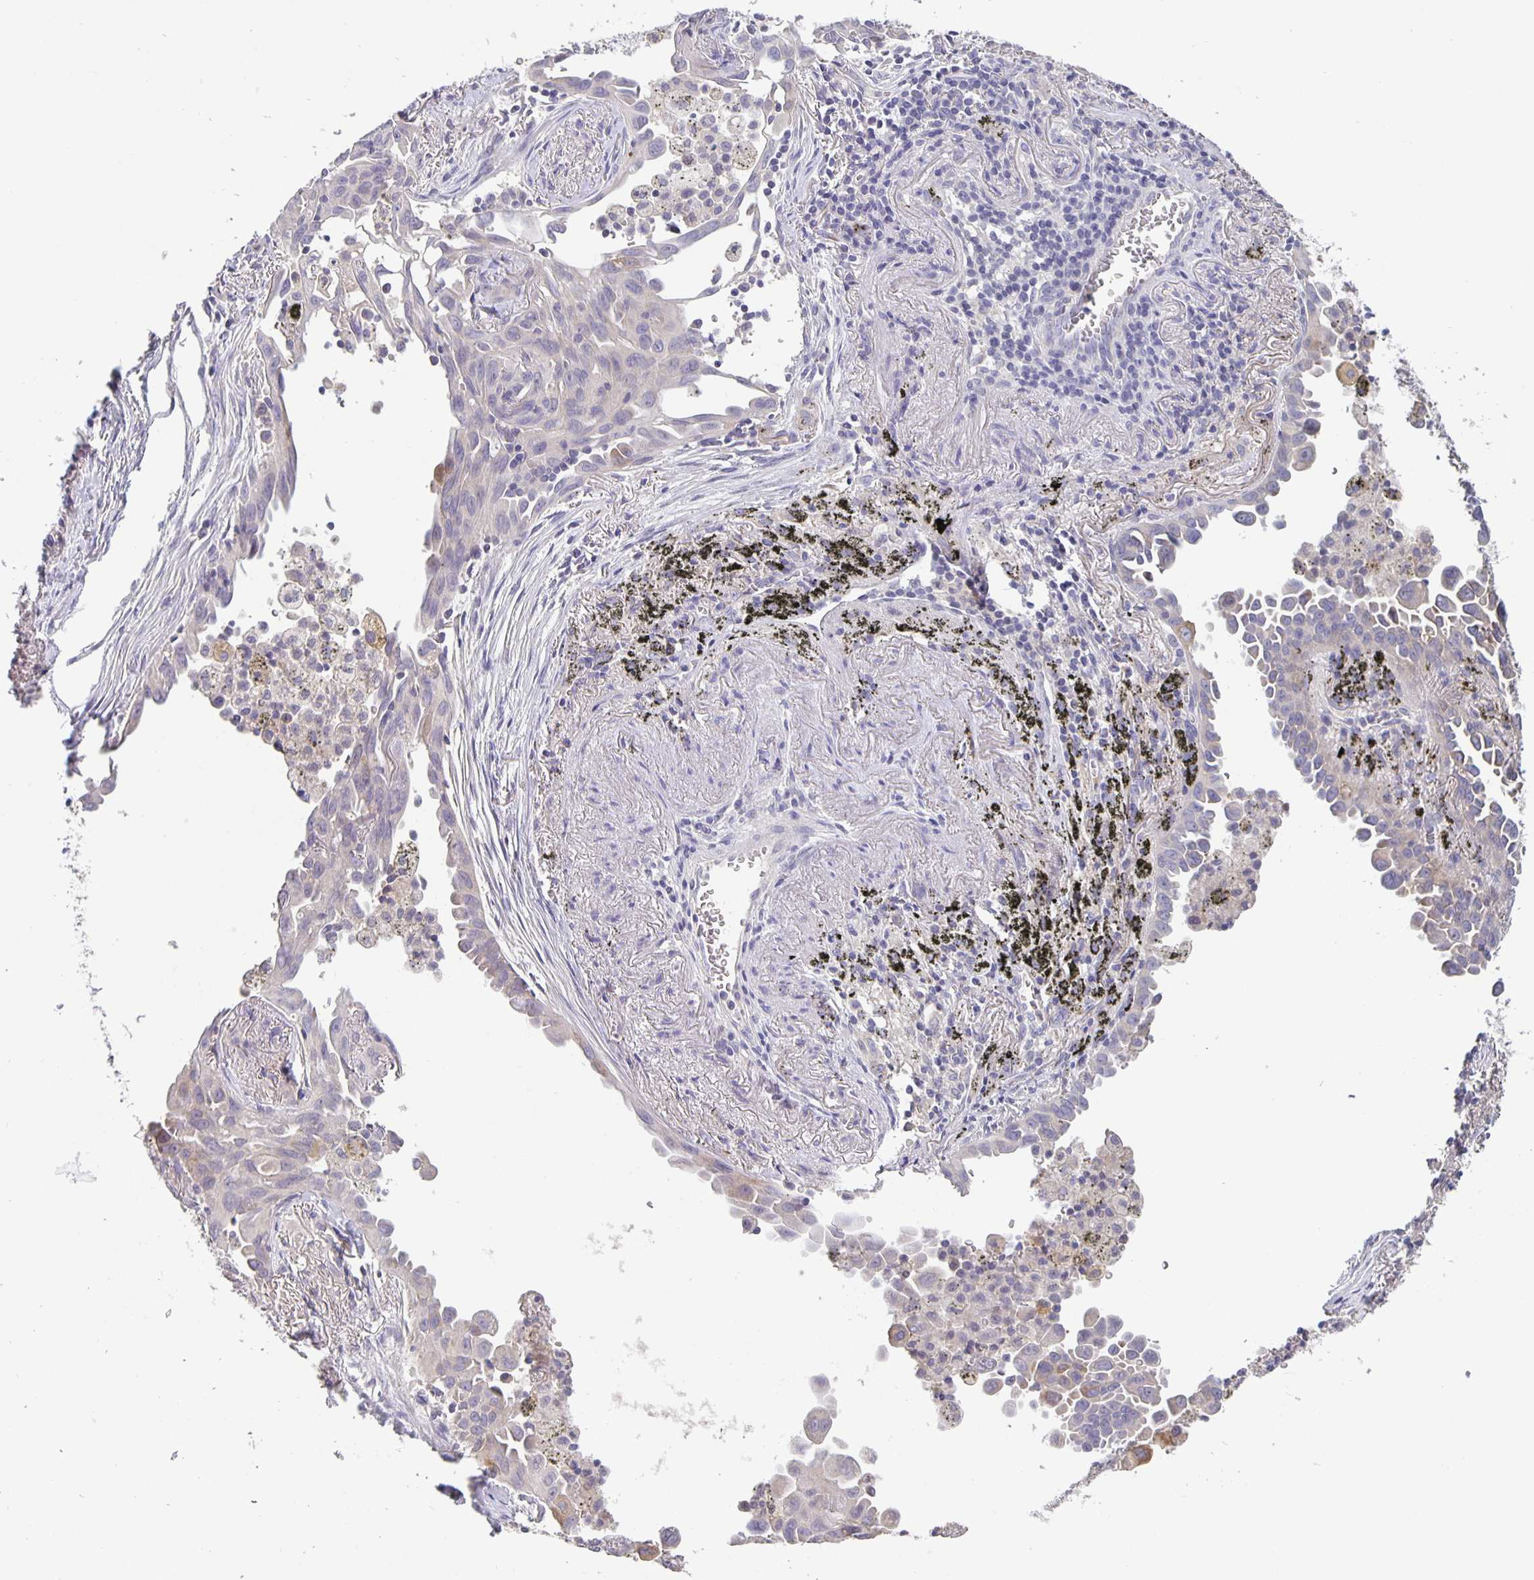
{"staining": {"intensity": "moderate", "quantity": "<25%", "location": "cytoplasmic/membranous"}, "tissue": "lung cancer", "cell_type": "Tumor cells", "image_type": "cancer", "snomed": [{"axis": "morphology", "description": "Adenocarcinoma, NOS"}, {"axis": "topography", "description": "Lung"}], "caption": "Immunohistochemical staining of human lung cancer displays low levels of moderate cytoplasmic/membranous expression in about <25% of tumor cells.", "gene": "GDF15", "patient": {"sex": "male", "age": 68}}